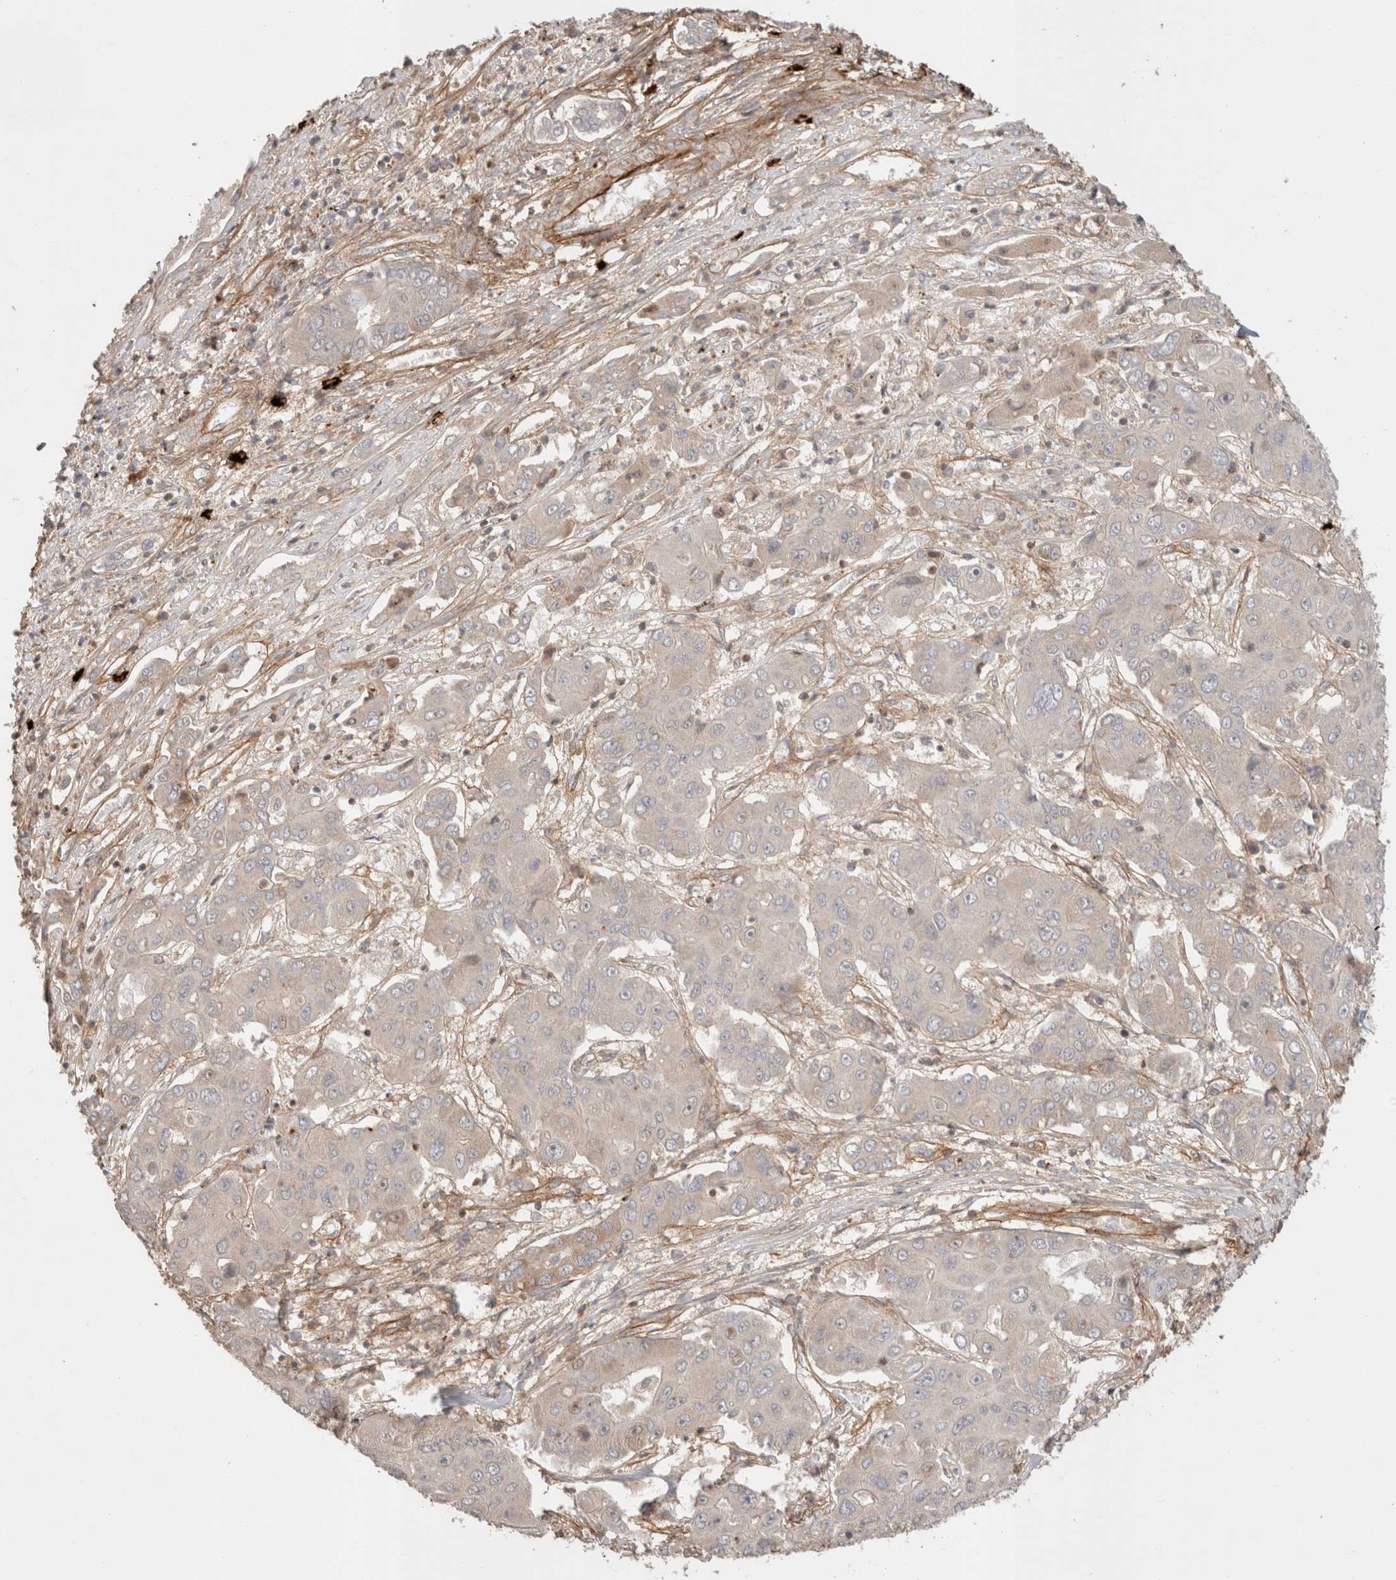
{"staining": {"intensity": "negative", "quantity": "none", "location": "none"}, "tissue": "liver cancer", "cell_type": "Tumor cells", "image_type": "cancer", "snomed": [{"axis": "morphology", "description": "Cholangiocarcinoma"}, {"axis": "topography", "description": "Liver"}], "caption": "Liver cancer (cholangiocarcinoma) stained for a protein using immunohistochemistry (IHC) exhibits no expression tumor cells.", "gene": "HSPG2", "patient": {"sex": "male", "age": 67}}